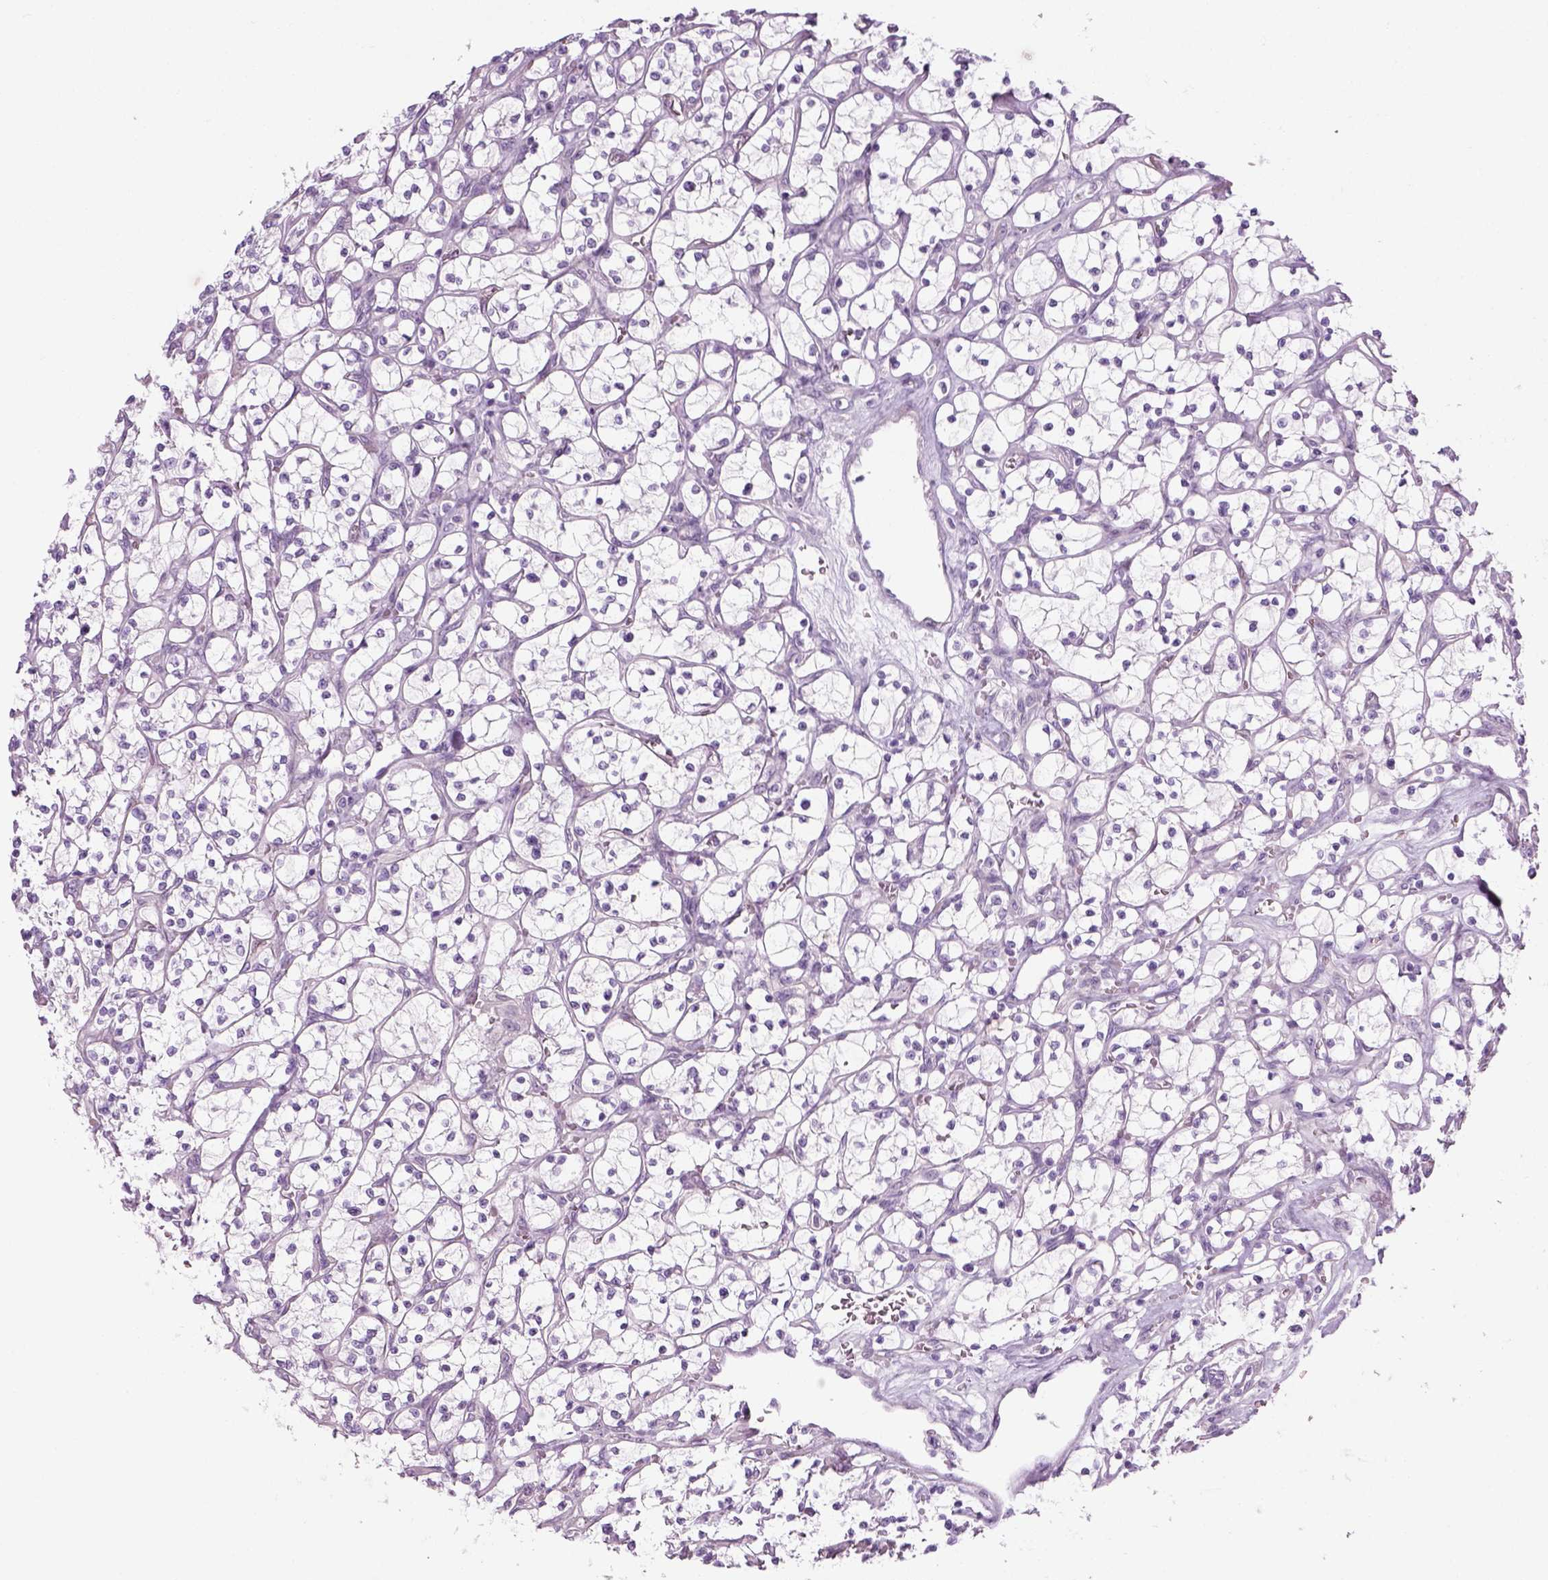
{"staining": {"intensity": "negative", "quantity": "none", "location": "none"}, "tissue": "renal cancer", "cell_type": "Tumor cells", "image_type": "cancer", "snomed": [{"axis": "morphology", "description": "Adenocarcinoma, NOS"}, {"axis": "topography", "description": "Kidney"}], "caption": "Renal cancer was stained to show a protein in brown. There is no significant positivity in tumor cells. (DAB (3,3'-diaminobenzidine) immunohistochemistry, high magnification).", "gene": "CIBAR2", "patient": {"sex": "female", "age": 64}}